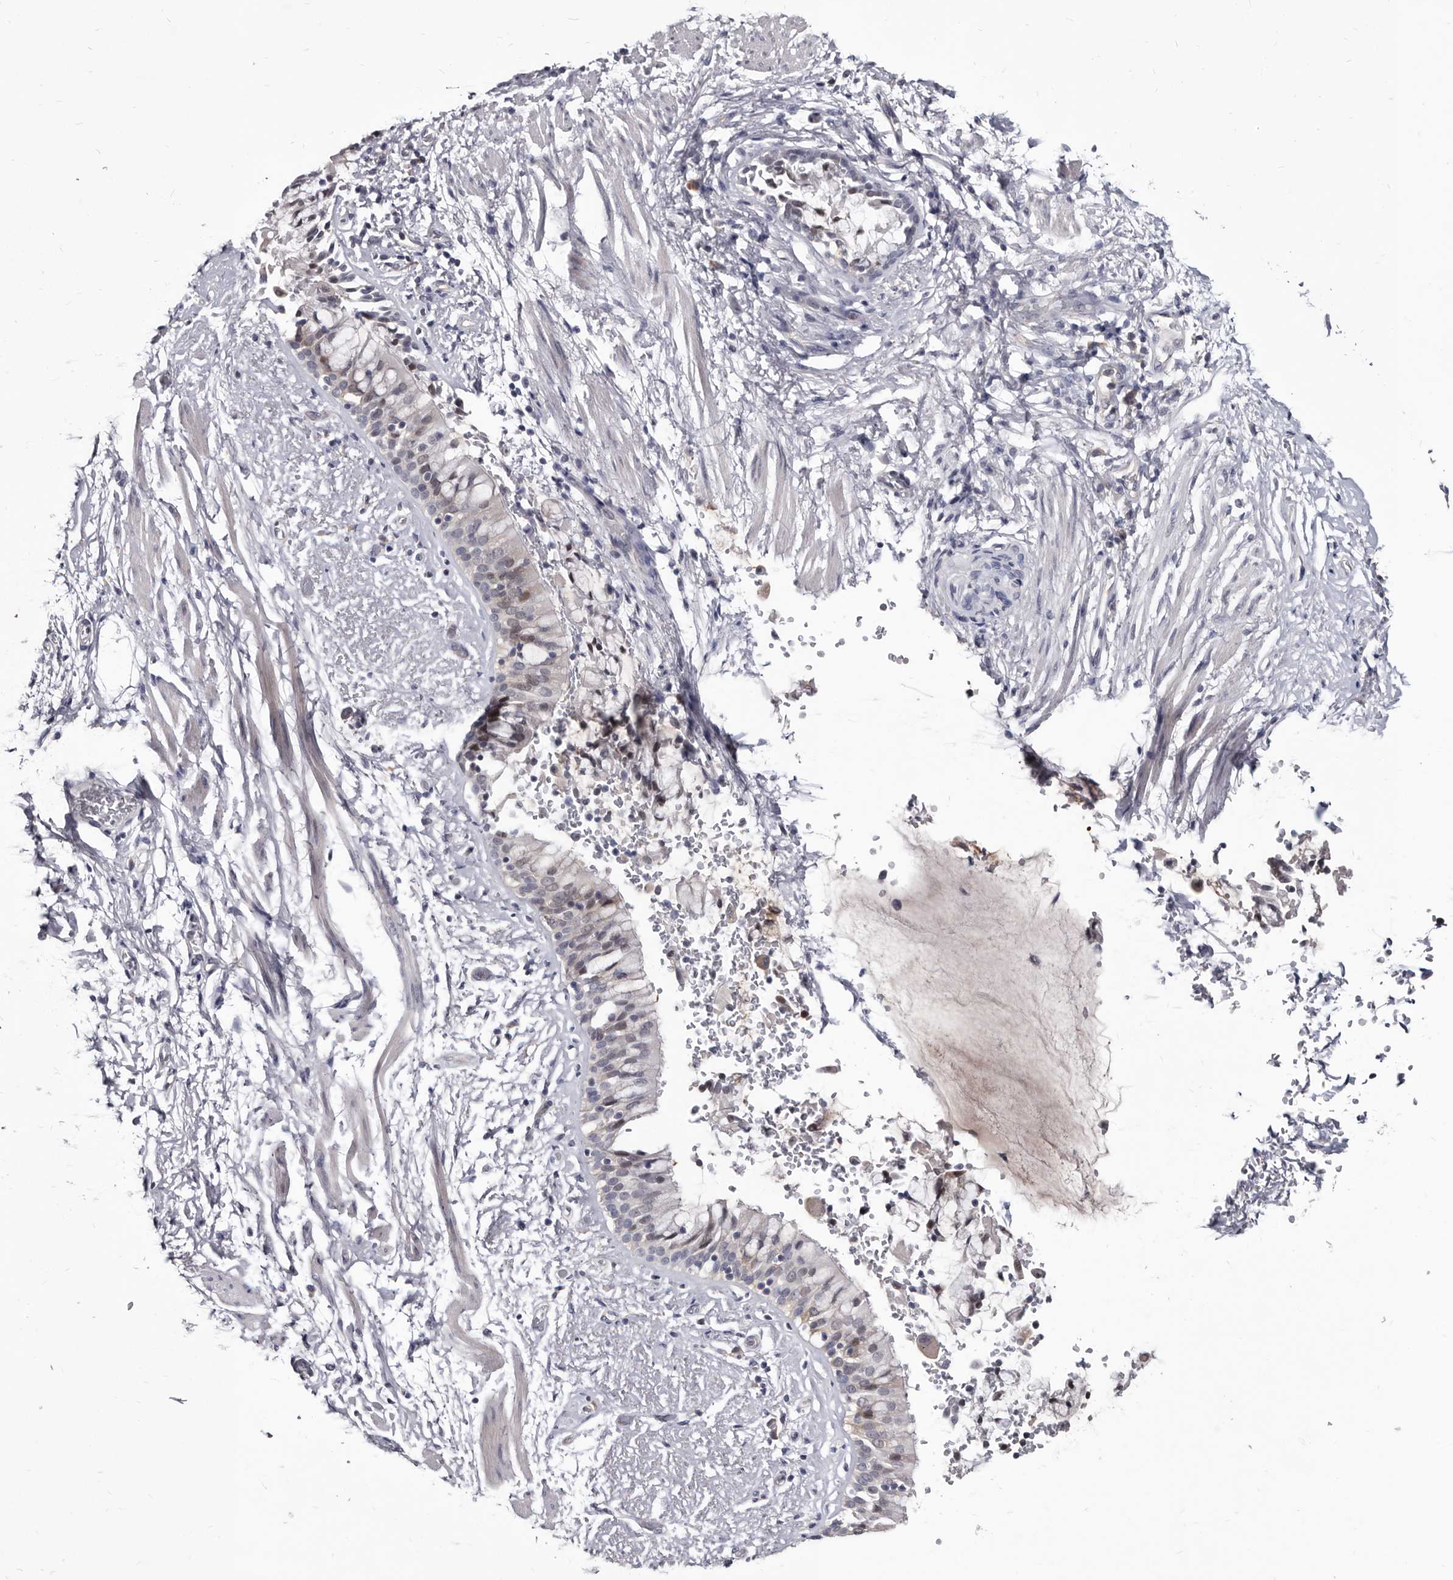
{"staining": {"intensity": "weak", "quantity": ">75%", "location": "cytoplasmic/membranous"}, "tissue": "bronchus", "cell_type": "Respiratory epithelial cells", "image_type": "normal", "snomed": [{"axis": "morphology", "description": "Normal tissue, NOS"}, {"axis": "morphology", "description": "Inflammation, NOS"}, {"axis": "topography", "description": "Cartilage tissue"}, {"axis": "topography", "description": "Bronchus"}, {"axis": "topography", "description": "Lung"}], "caption": "Protein analysis of benign bronchus displays weak cytoplasmic/membranous staining in about >75% of respiratory epithelial cells. (Stains: DAB in brown, nuclei in blue, Microscopy: brightfield microscopy at high magnification).", "gene": "ABCF2", "patient": {"sex": "female", "age": 64}}